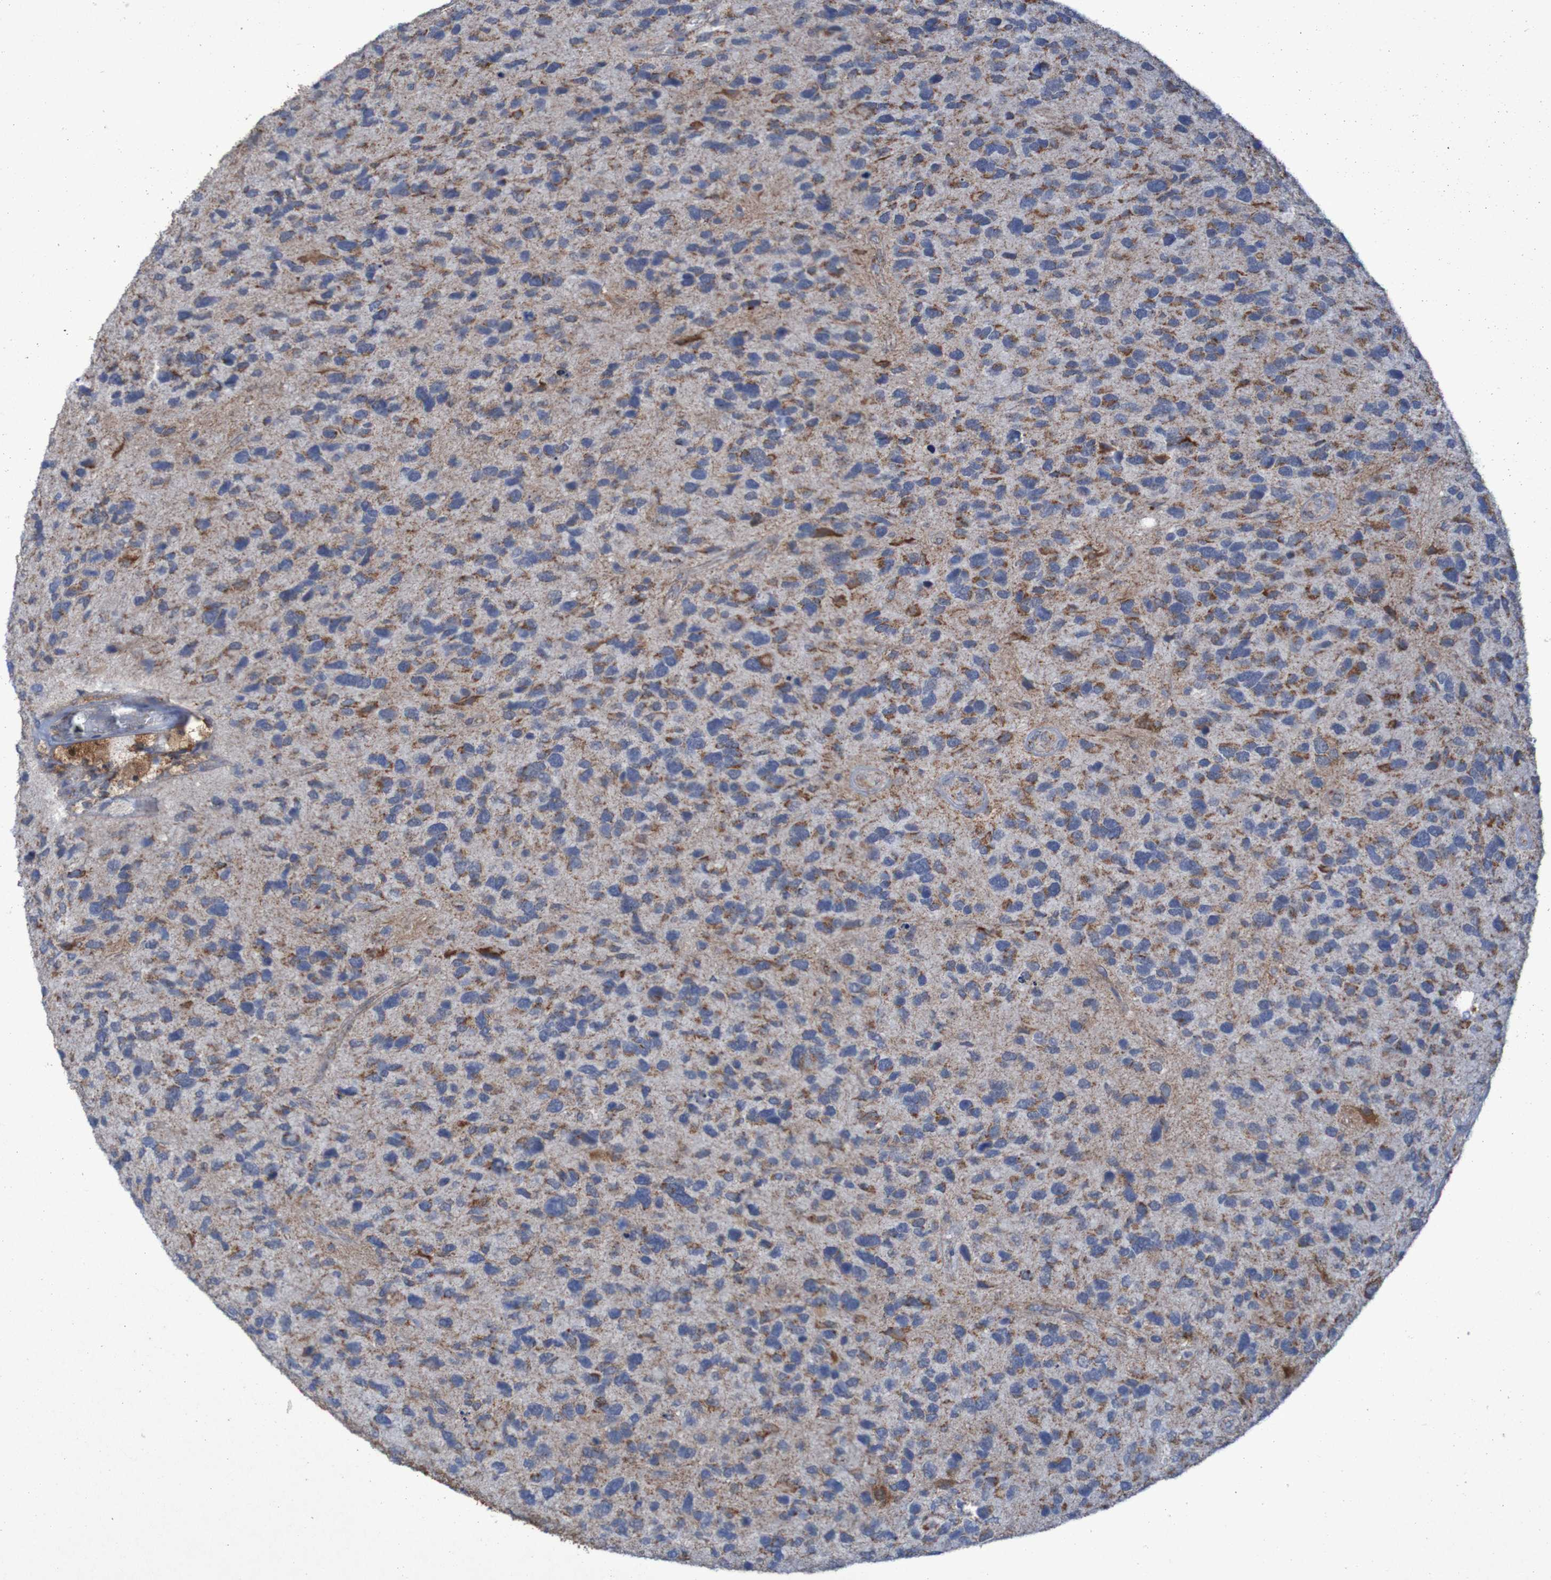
{"staining": {"intensity": "moderate", "quantity": ">75%", "location": "cytoplasmic/membranous"}, "tissue": "glioma", "cell_type": "Tumor cells", "image_type": "cancer", "snomed": [{"axis": "morphology", "description": "Glioma, malignant, High grade"}, {"axis": "topography", "description": "Brain"}], "caption": "Human glioma stained with a brown dye shows moderate cytoplasmic/membranous positive staining in approximately >75% of tumor cells.", "gene": "CCDC51", "patient": {"sex": "female", "age": 58}}